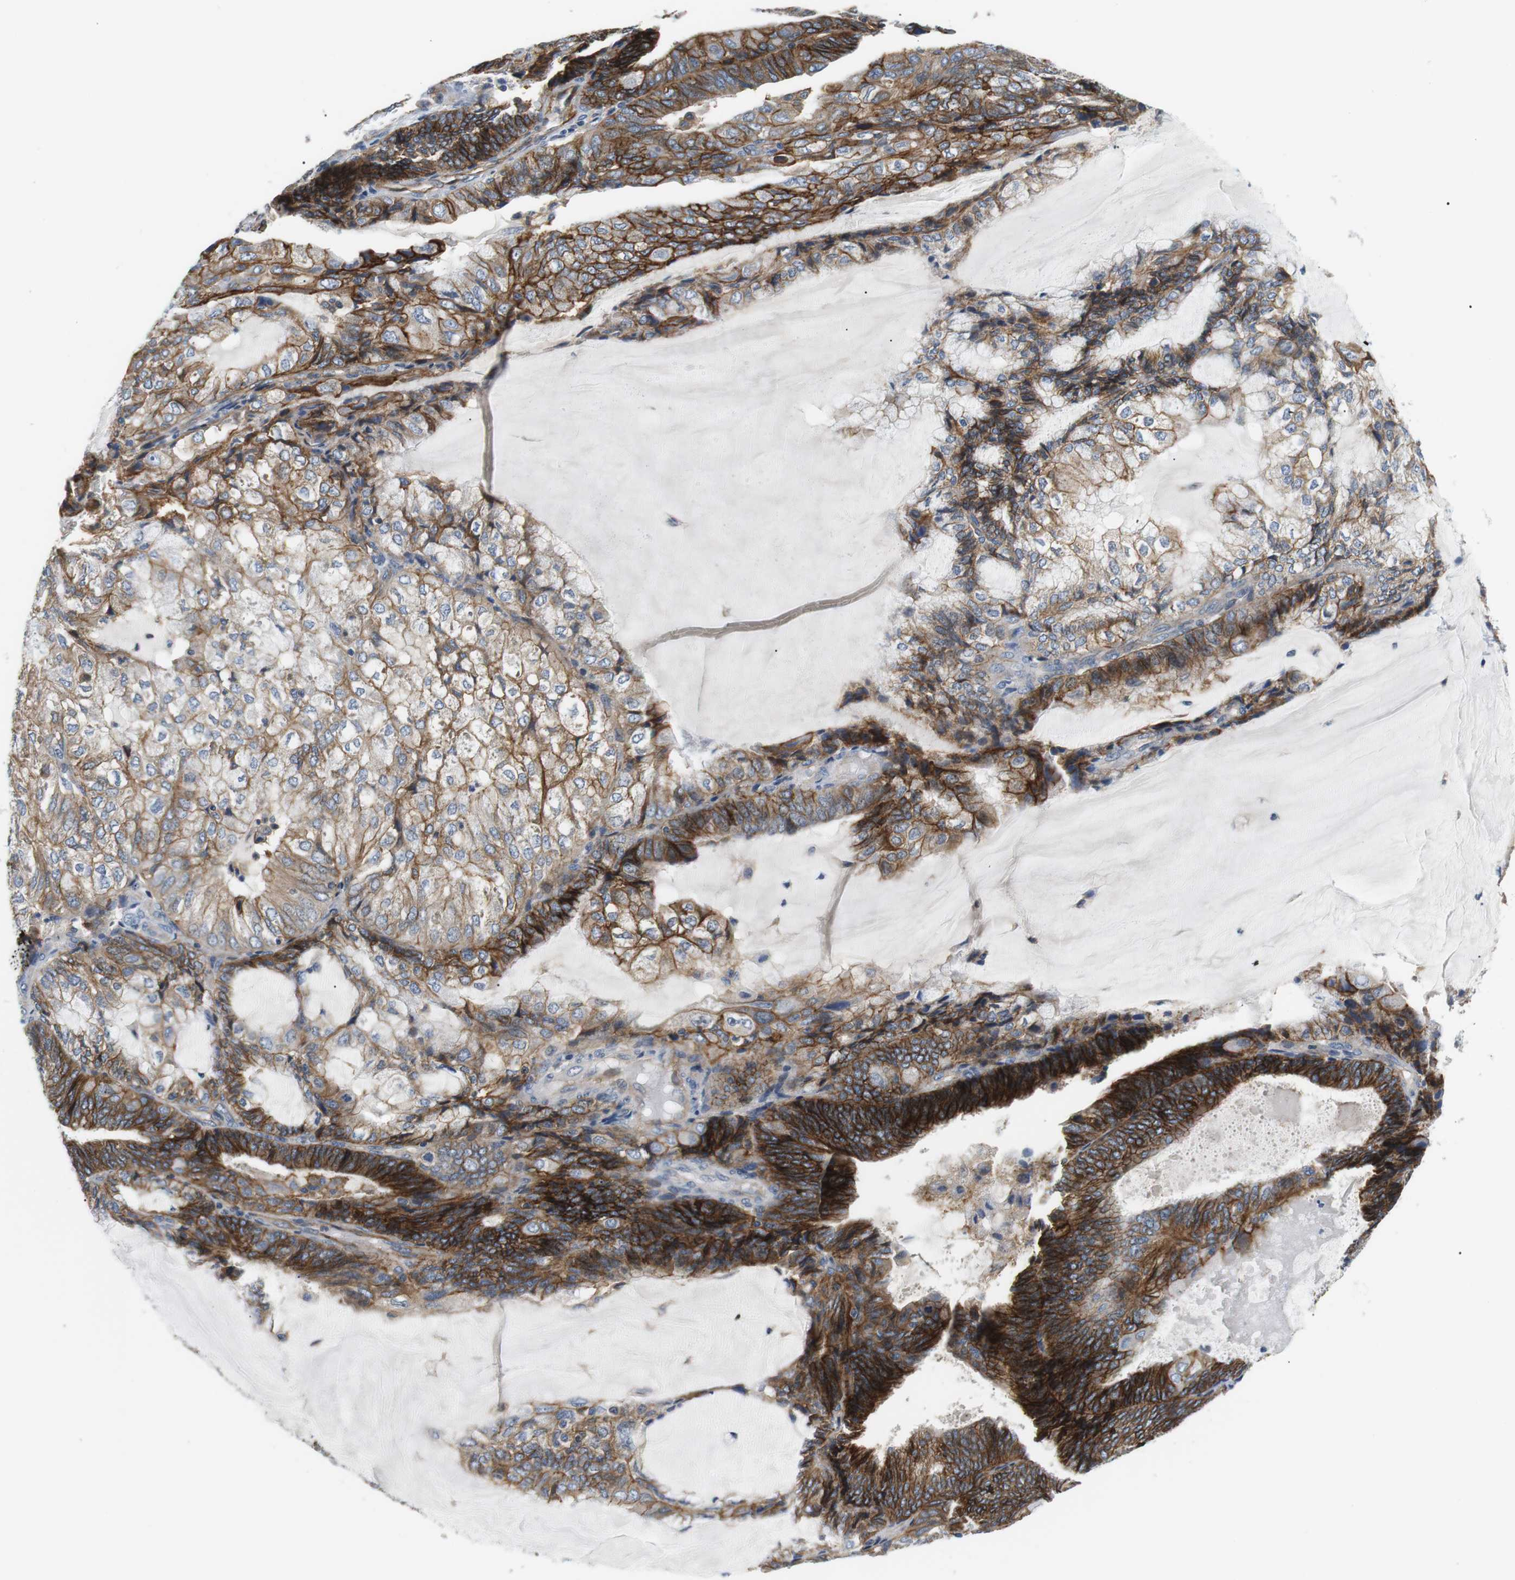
{"staining": {"intensity": "strong", "quantity": ">75%", "location": "cytoplasmic/membranous"}, "tissue": "endometrial cancer", "cell_type": "Tumor cells", "image_type": "cancer", "snomed": [{"axis": "morphology", "description": "Adenocarcinoma, NOS"}, {"axis": "topography", "description": "Endometrium"}], "caption": "The micrograph reveals a brown stain indicating the presence of a protein in the cytoplasmic/membranous of tumor cells in adenocarcinoma (endometrial). (DAB (3,3'-diaminobenzidine) IHC with brightfield microscopy, high magnification).", "gene": "SLC30A1", "patient": {"sex": "female", "age": 81}}